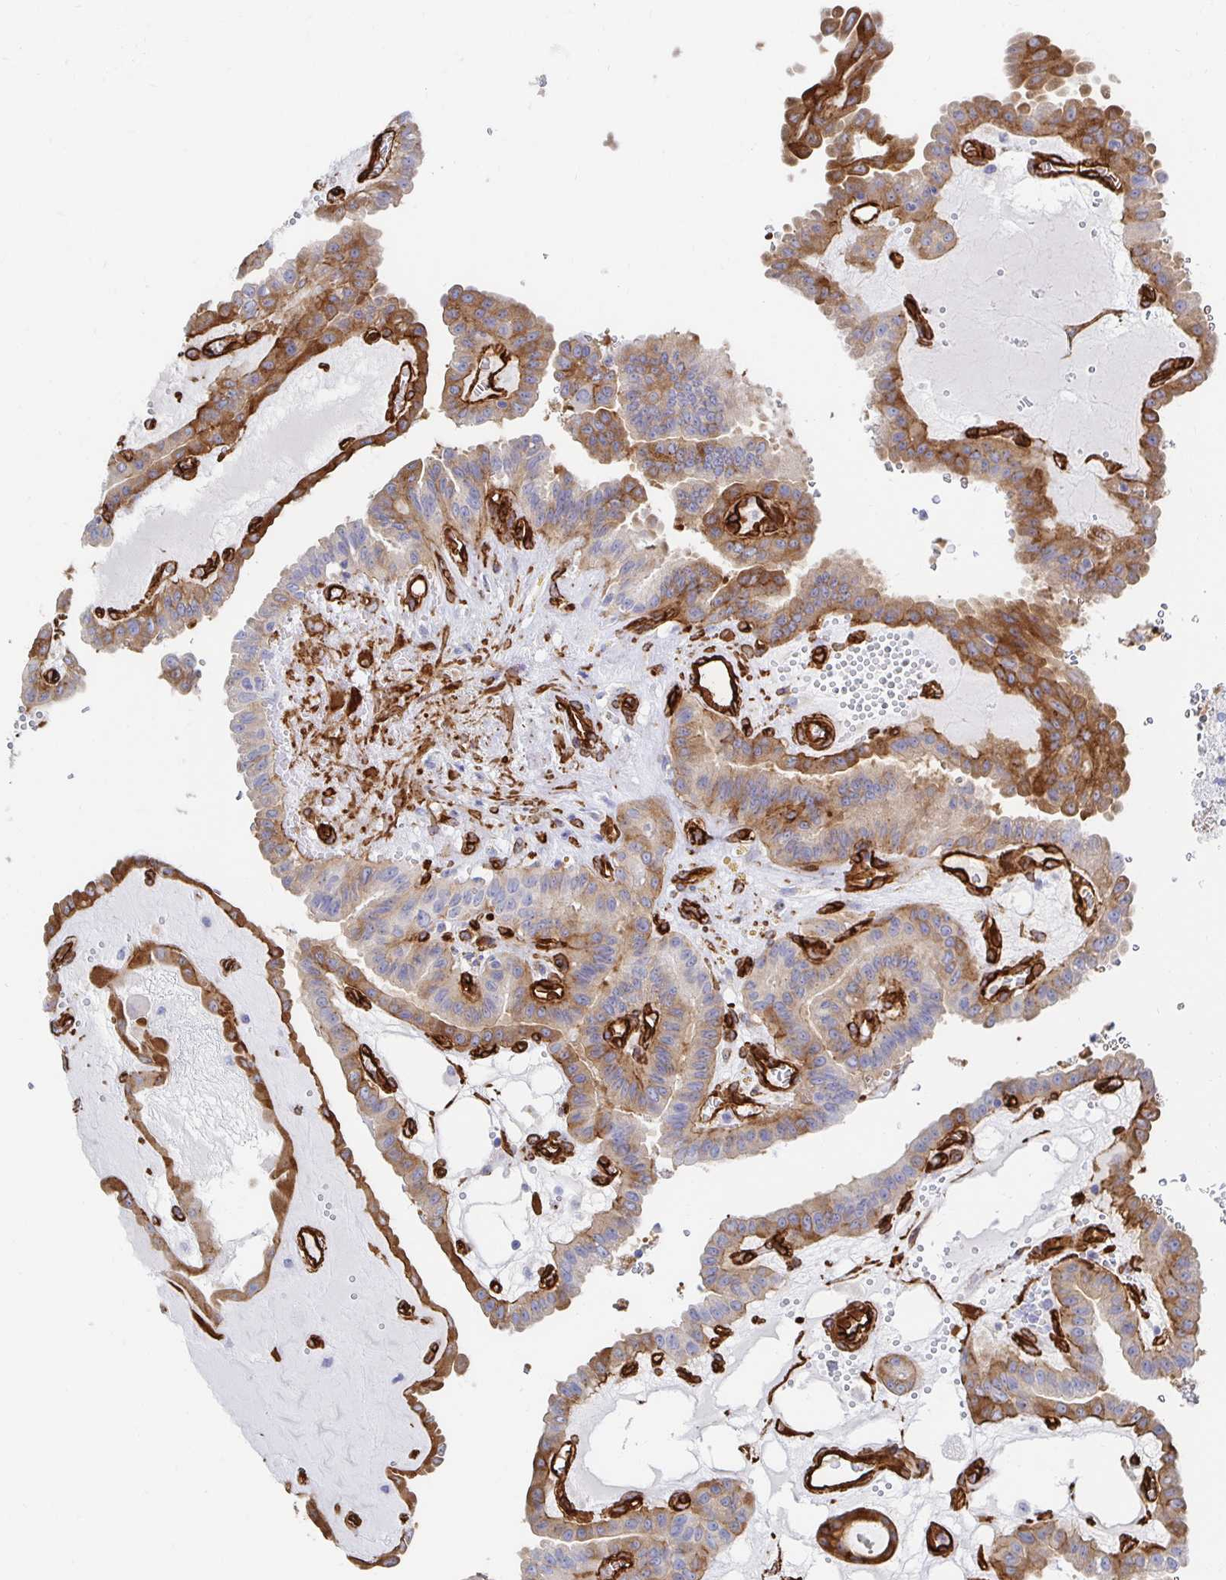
{"staining": {"intensity": "moderate", "quantity": "25%-75%", "location": "cytoplasmic/membranous"}, "tissue": "thyroid cancer", "cell_type": "Tumor cells", "image_type": "cancer", "snomed": [{"axis": "morphology", "description": "Papillary adenocarcinoma, NOS"}, {"axis": "topography", "description": "Thyroid gland"}], "caption": "A brown stain highlights moderate cytoplasmic/membranous staining of a protein in papillary adenocarcinoma (thyroid) tumor cells.", "gene": "VIPR2", "patient": {"sex": "male", "age": 87}}